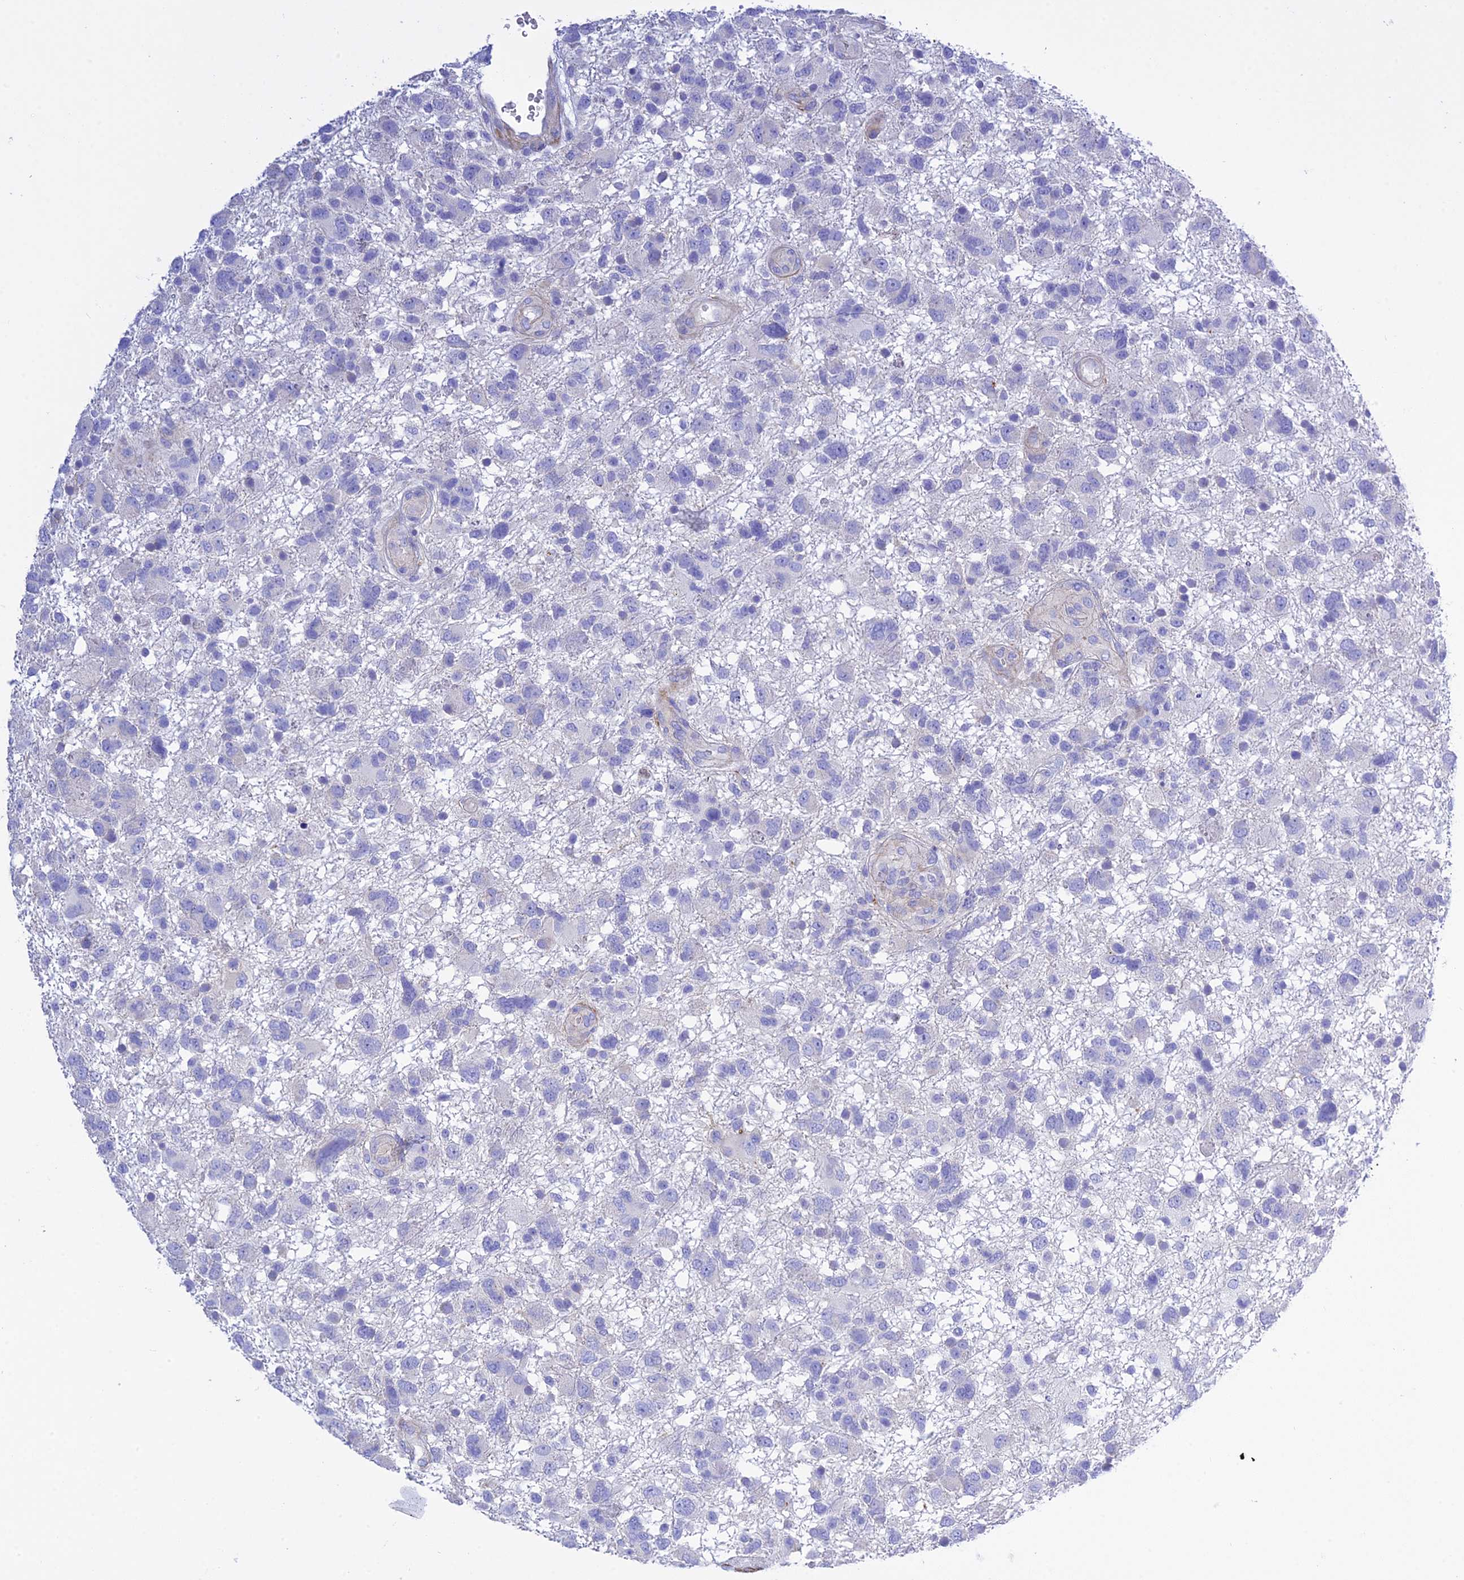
{"staining": {"intensity": "negative", "quantity": "none", "location": "none"}, "tissue": "glioma", "cell_type": "Tumor cells", "image_type": "cancer", "snomed": [{"axis": "morphology", "description": "Glioma, malignant, High grade"}, {"axis": "topography", "description": "Brain"}], "caption": "This is a histopathology image of immunohistochemistry (IHC) staining of glioma, which shows no positivity in tumor cells.", "gene": "FRA10AC1", "patient": {"sex": "male", "age": 61}}